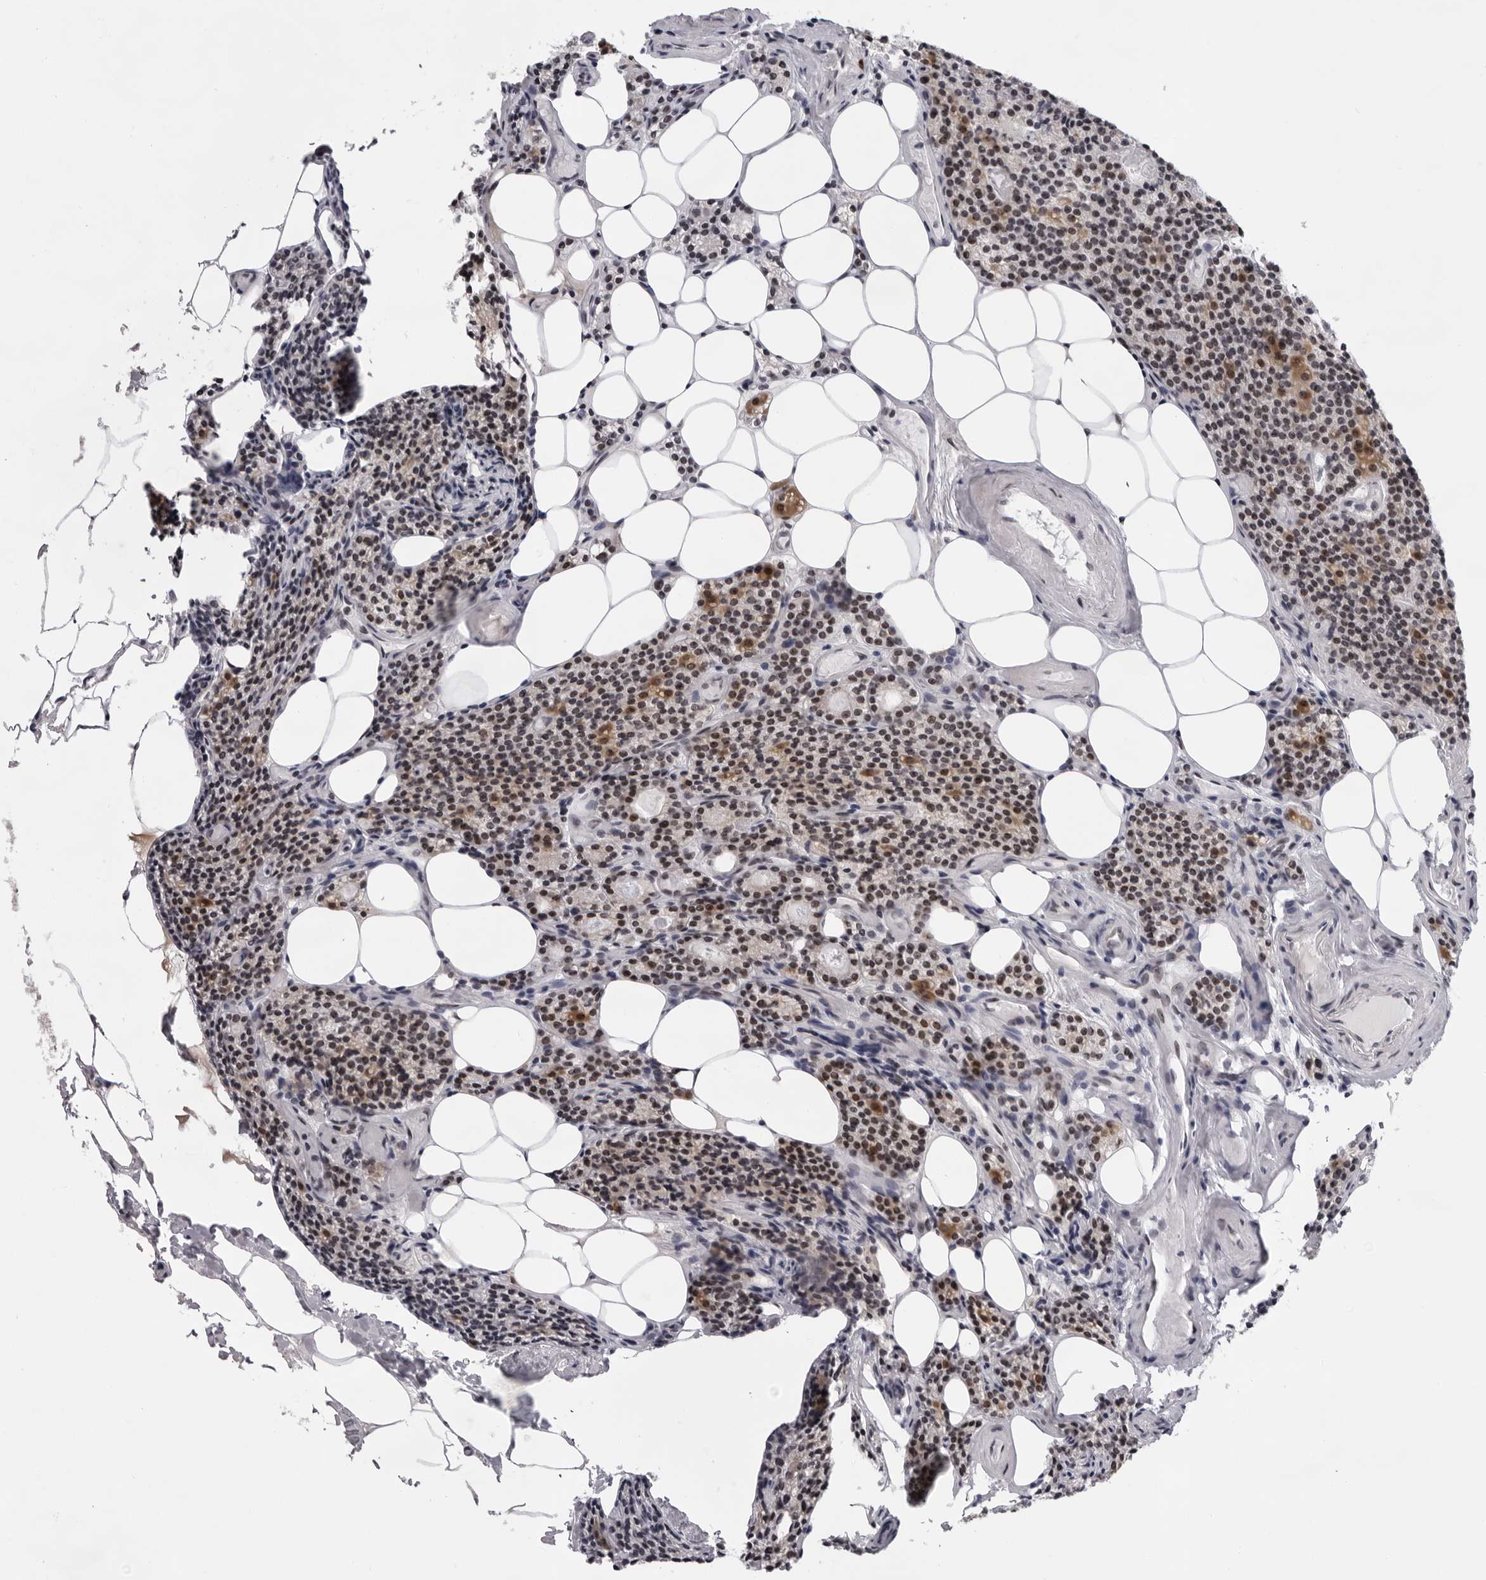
{"staining": {"intensity": "moderate", "quantity": ">75%", "location": "cytoplasmic/membranous,nuclear"}, "tissue": "parathyroid gland", "cell_type": "Glandular cells", "image_type": "normal", "snomed": [{"axis": "morphology", "description": "Normal tissue, NOS"}, {"axis": "topography", "description": "Parathyroid gland"}], "caption": "Glandular cells display moderate cytoplasmic/membranous,nuclear staining in approximately >75% of cells in normal parathyroid gland.", "gene": "EXOSC10", "patient": {"sex": "female", "age": 71}}